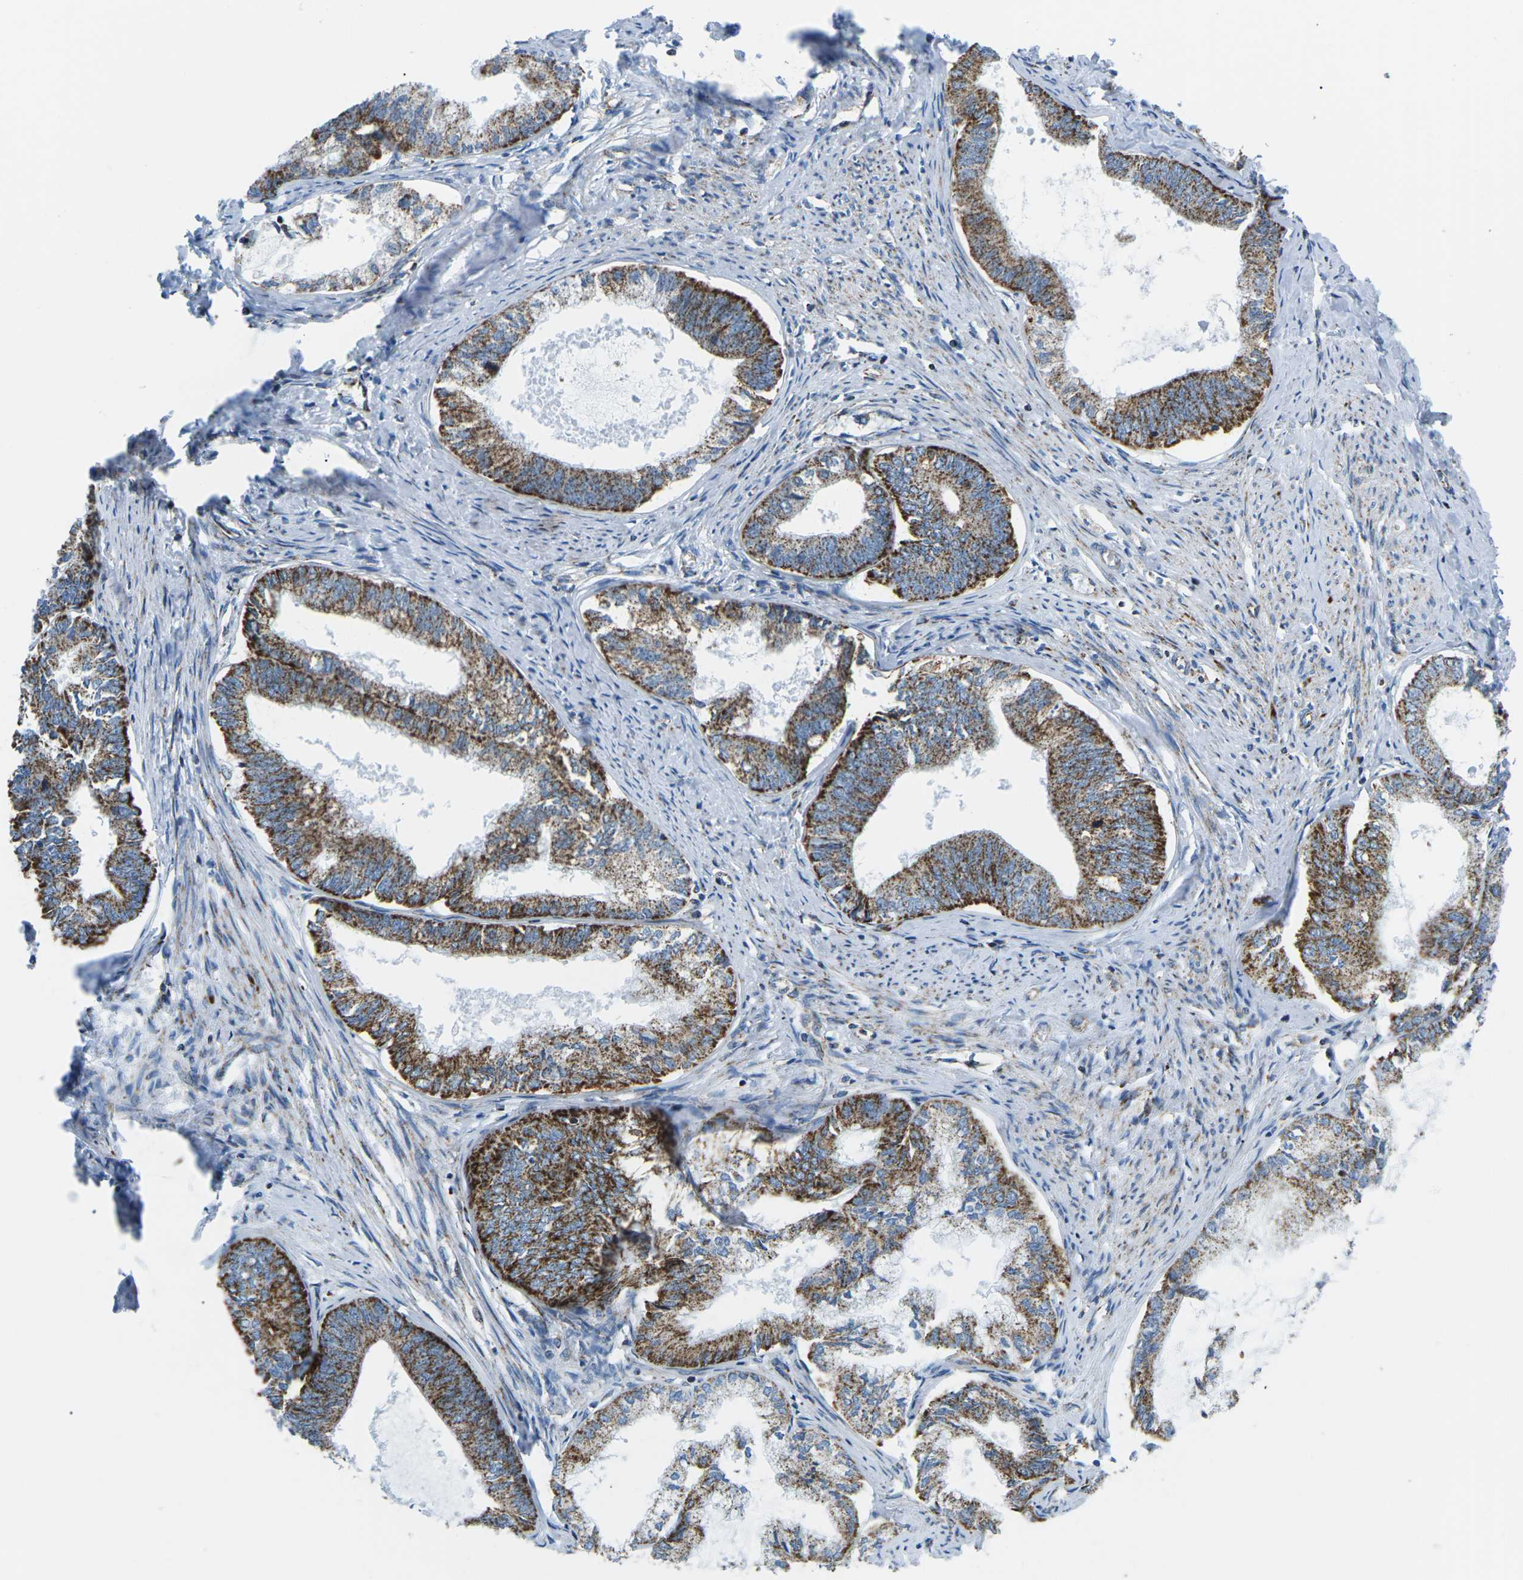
{"staining": {"intensity": "strong", "quantity": ">75%", "location": "cytoplasmic/membranous"}, "tissue": "endometrial cancer", "cell_type": "Tumor cells", "image_type": "cancer", "snomed": [{"axis": "morphology", "description": "Adenocarcinoma, NOS"}, {"axis": "topography", "description": "Endometrium"}], "caption": "A brown stain labels strong cytoplasmic/membranous staining of a protein in human endometrial adenocarcinoma tumor cells.", "gene": "COX6C", "patient": {"sex": "female", "age": 86}}